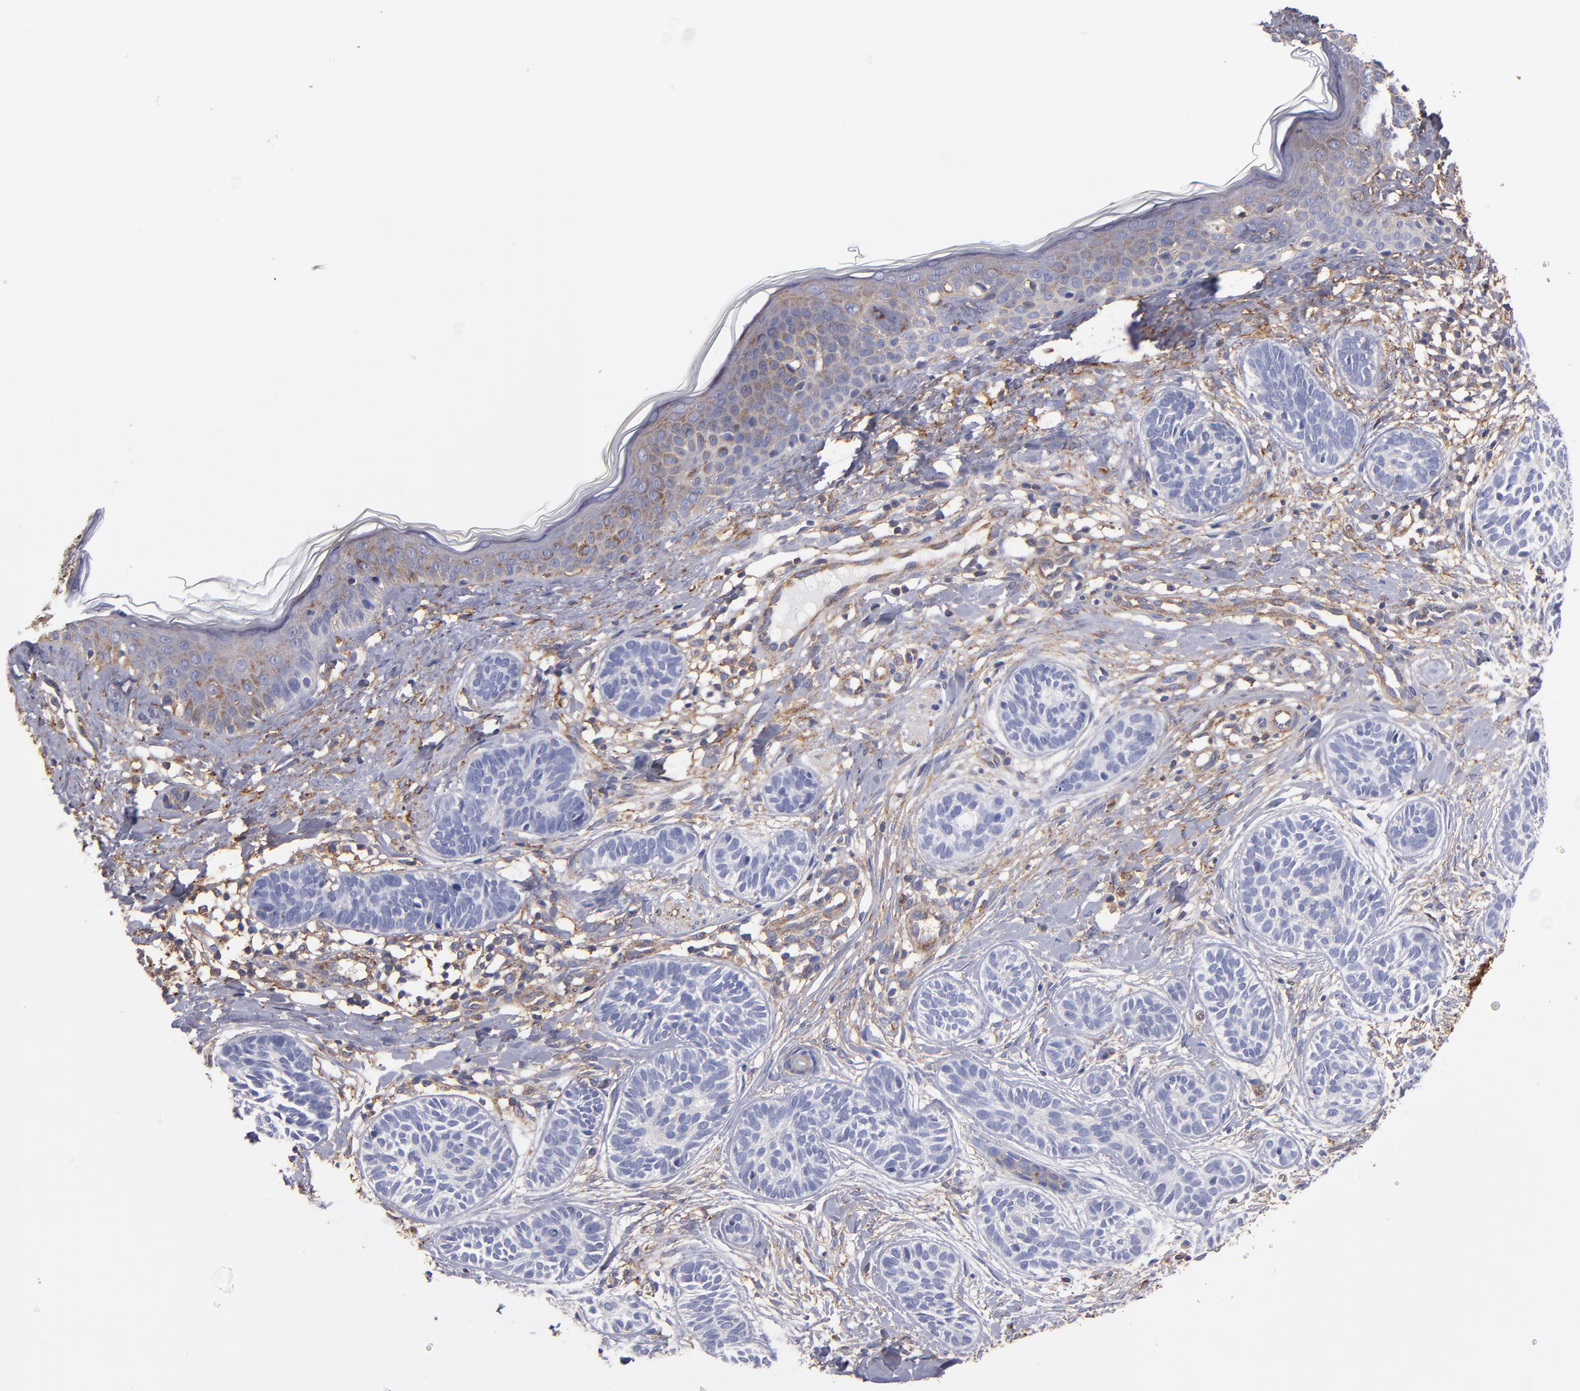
{"staining": {"intensity": "negative", "quantity": "none", "location": "none"}, "tissue": "skin cancer", "cell_type": "Tumor cells", "image_type": "cancer", "snomed": [{"axis": "morphology", "description": "Normal tissue, NOS"}, {"axis": "morphology", "description": "Basal cell carcinoma"}, {"axis": "topography", "description": "Skin"}], "caption": "The histopathology image demonstrates no significant positivity in tumor cells of basal cell carcinoma (skin).", "gene": "MVP", "patient": {"sex": "male", "age": 63}}